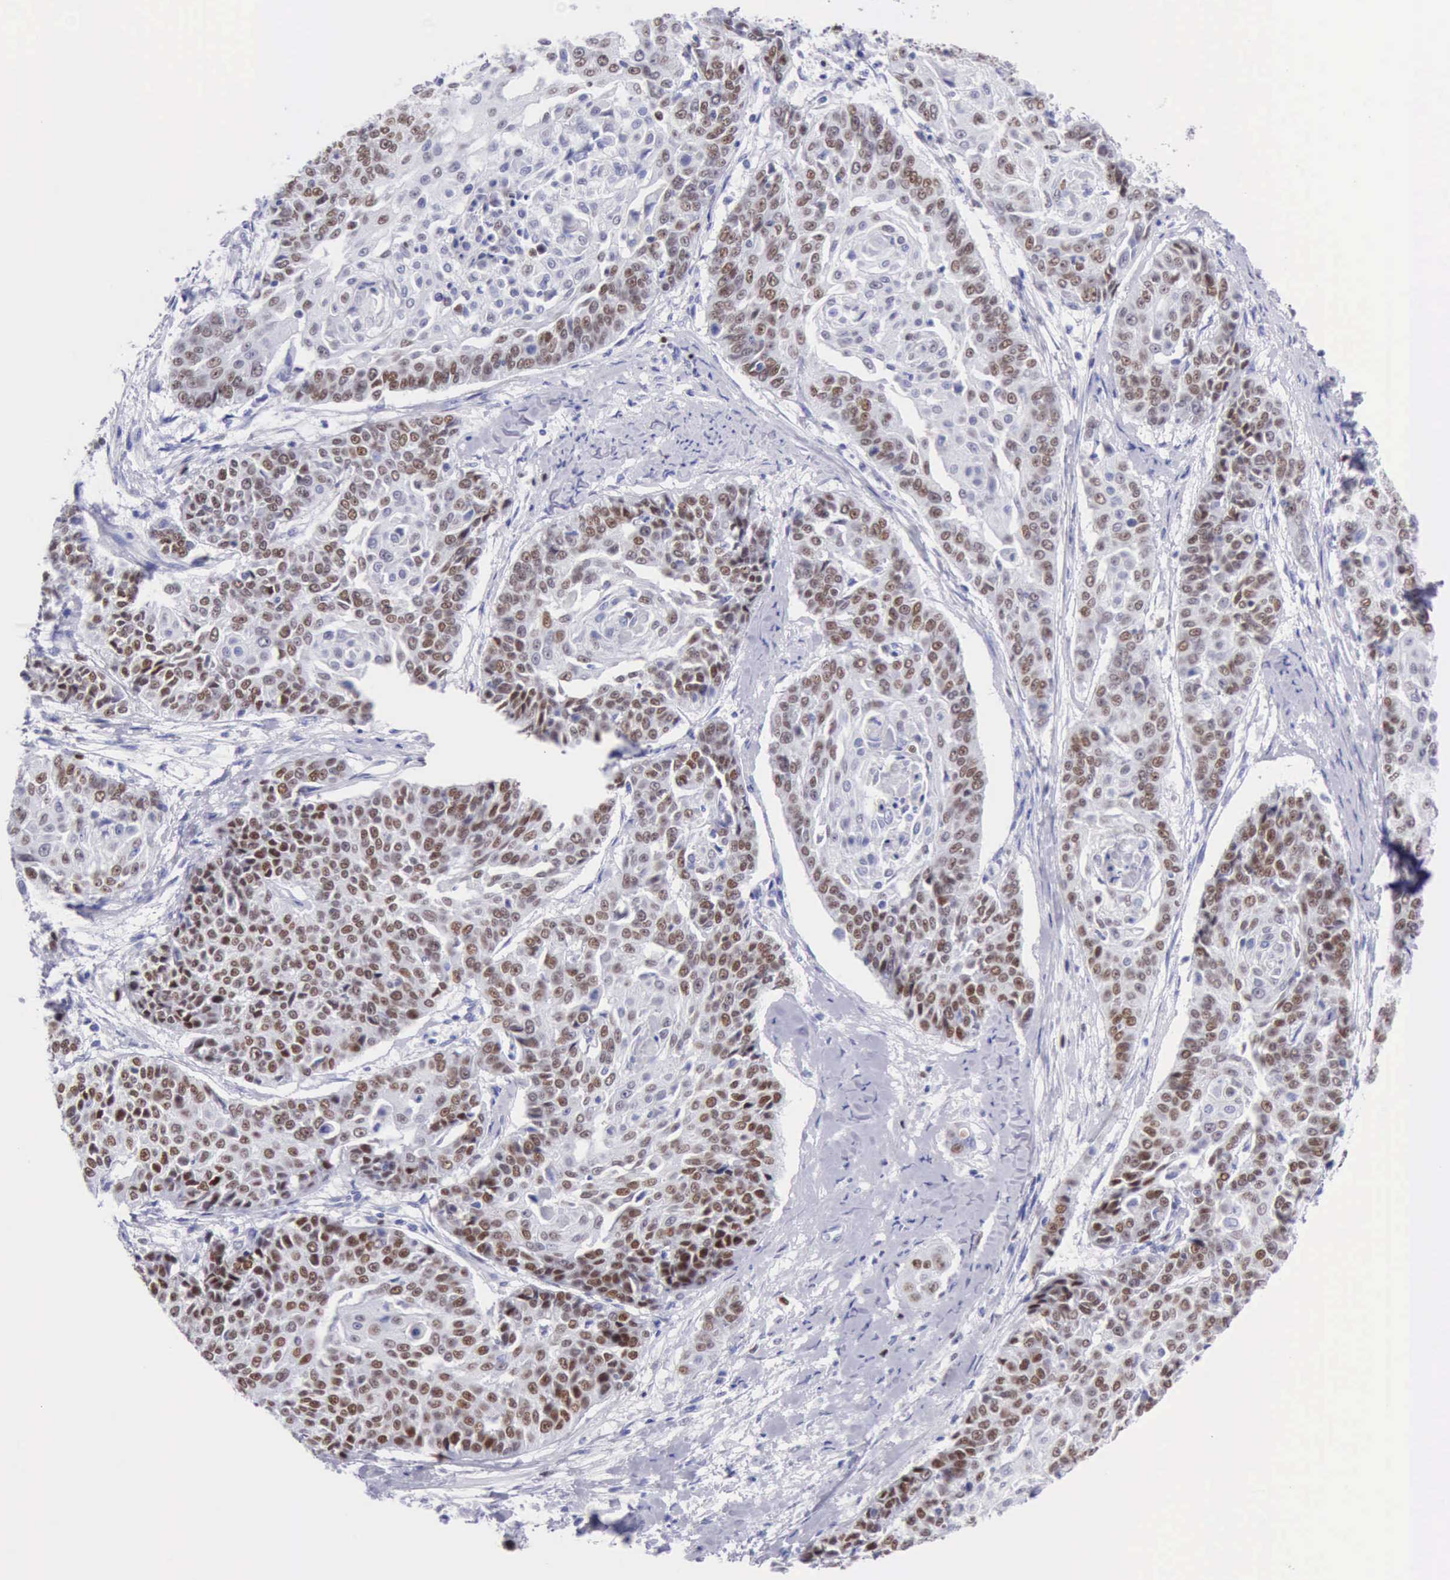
{"staining": {"intensity": "moderate", "quantity": "25%-75%", "location": "nuclear"}, "tissue": "cervical cancer", "cell_type": "Tumor cells", "image_type": "cancer", "snomed": [{"axis": "morphology", "description": "Squamous cell carcinoma, NOS"}, {"axis": "topography", "description": "Cervix"}], "caption": "Approximately 25%-75% of tumor cells in human cervical cancer (squamous cell carcinoma) reveal moderate nuclear protein expression as visualized by brown immunohistochemical staining.", "gene": "MCM2", "patient": {"sex": "female", "age": 64}}